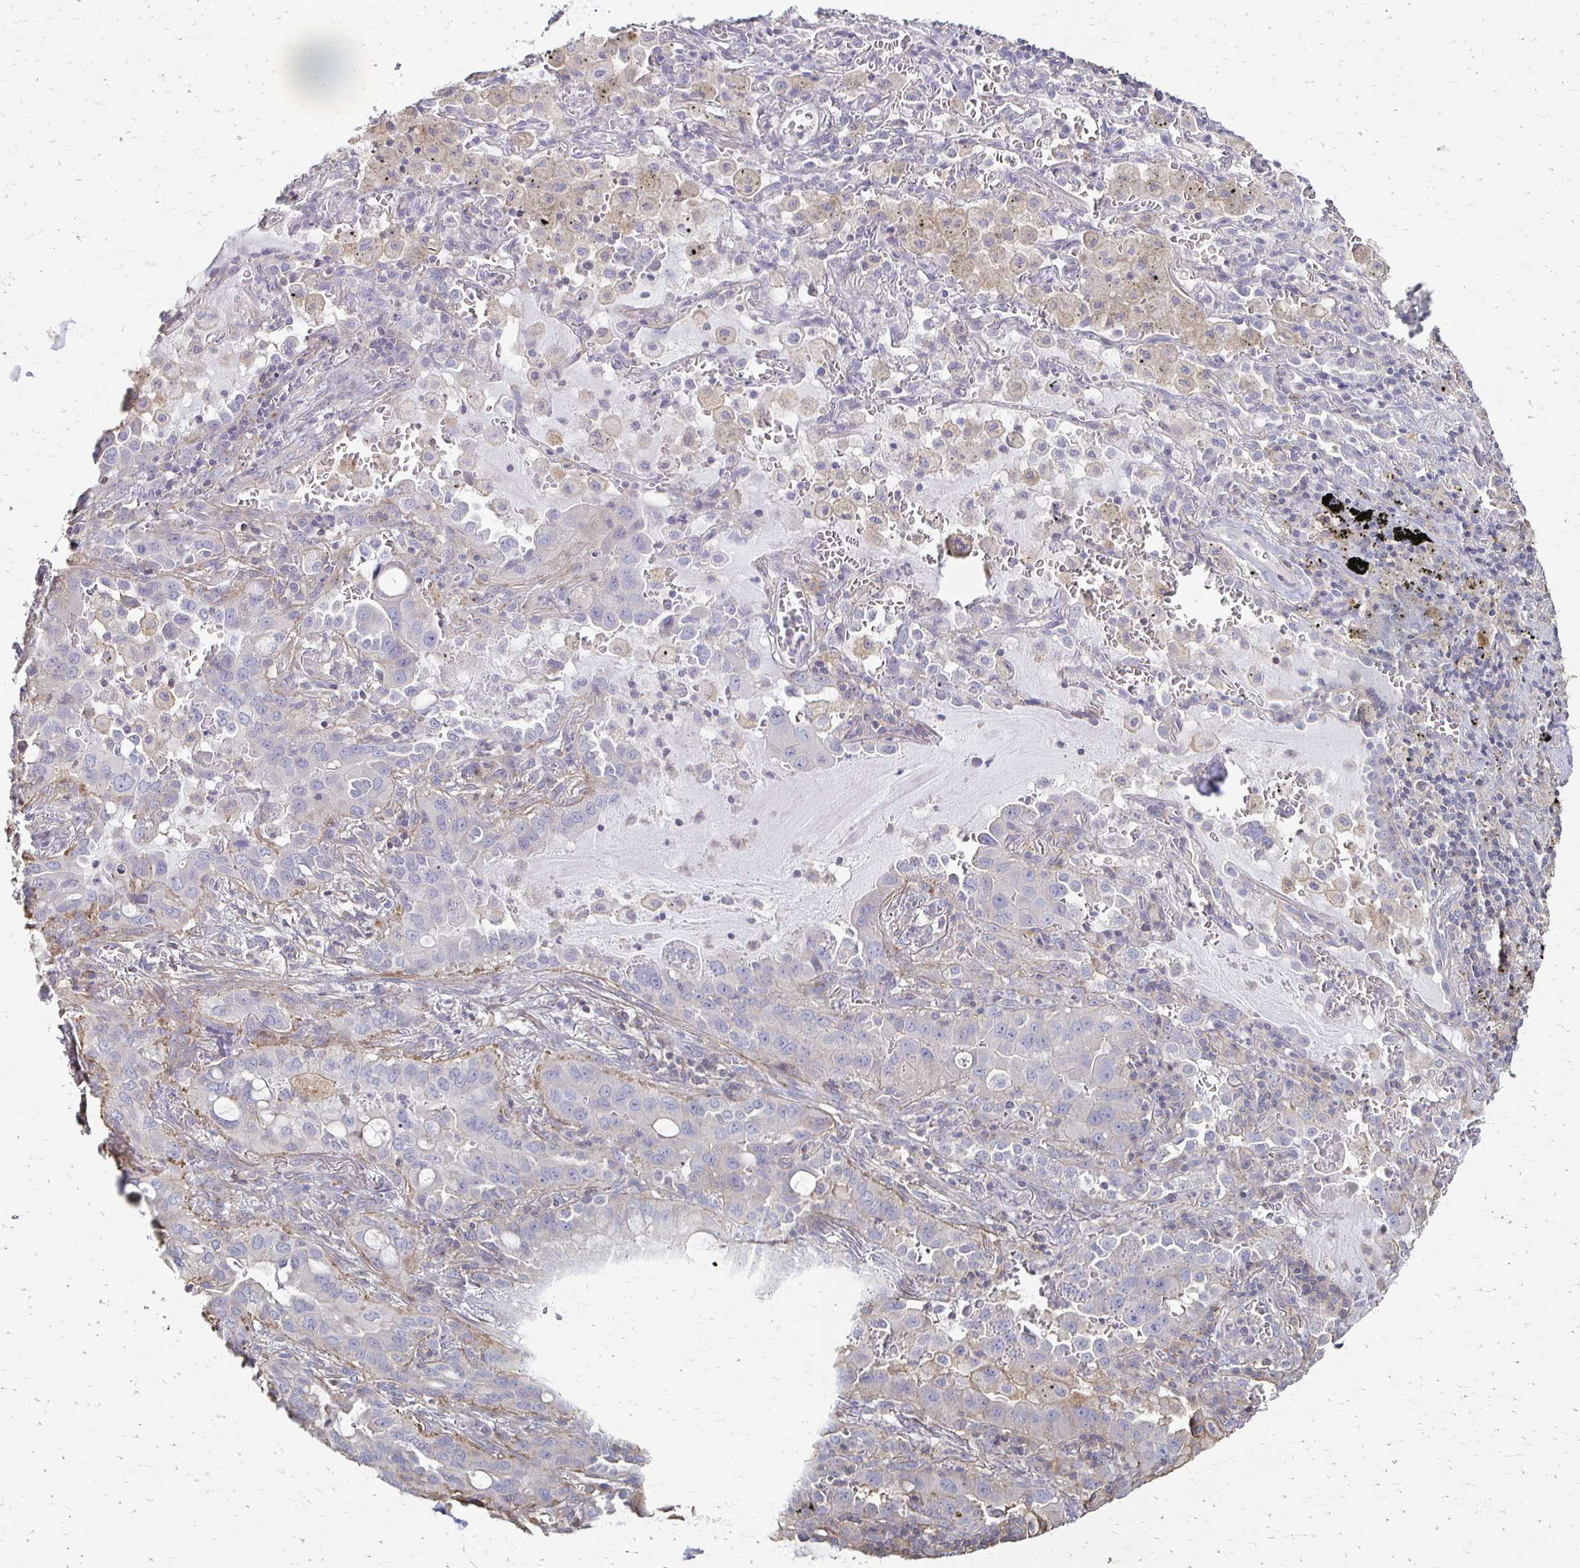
{"staining": {"intensity": "negative", "quantity": "none", "location": "none"}, "tissue": "lung cancer", "cell_type": "Tumor cells", "image_type": "cancer", "snomed": [{"axis": "morphology", "description": "Adenocarcinoma, NOS"}, {"axis": "topography", "description": "Lung"}], "caption": "IHC histopathology image of neoplastic tissue: human adenocarcinoma (lung) stained with DAB (3,3'-diaminobenzidine) demonstrates no significant protein staining in tumor cells. Nuclei are stained in blue.", "gene": "C1QTNF7", "patient": {"sex": "male", "age": 65}}